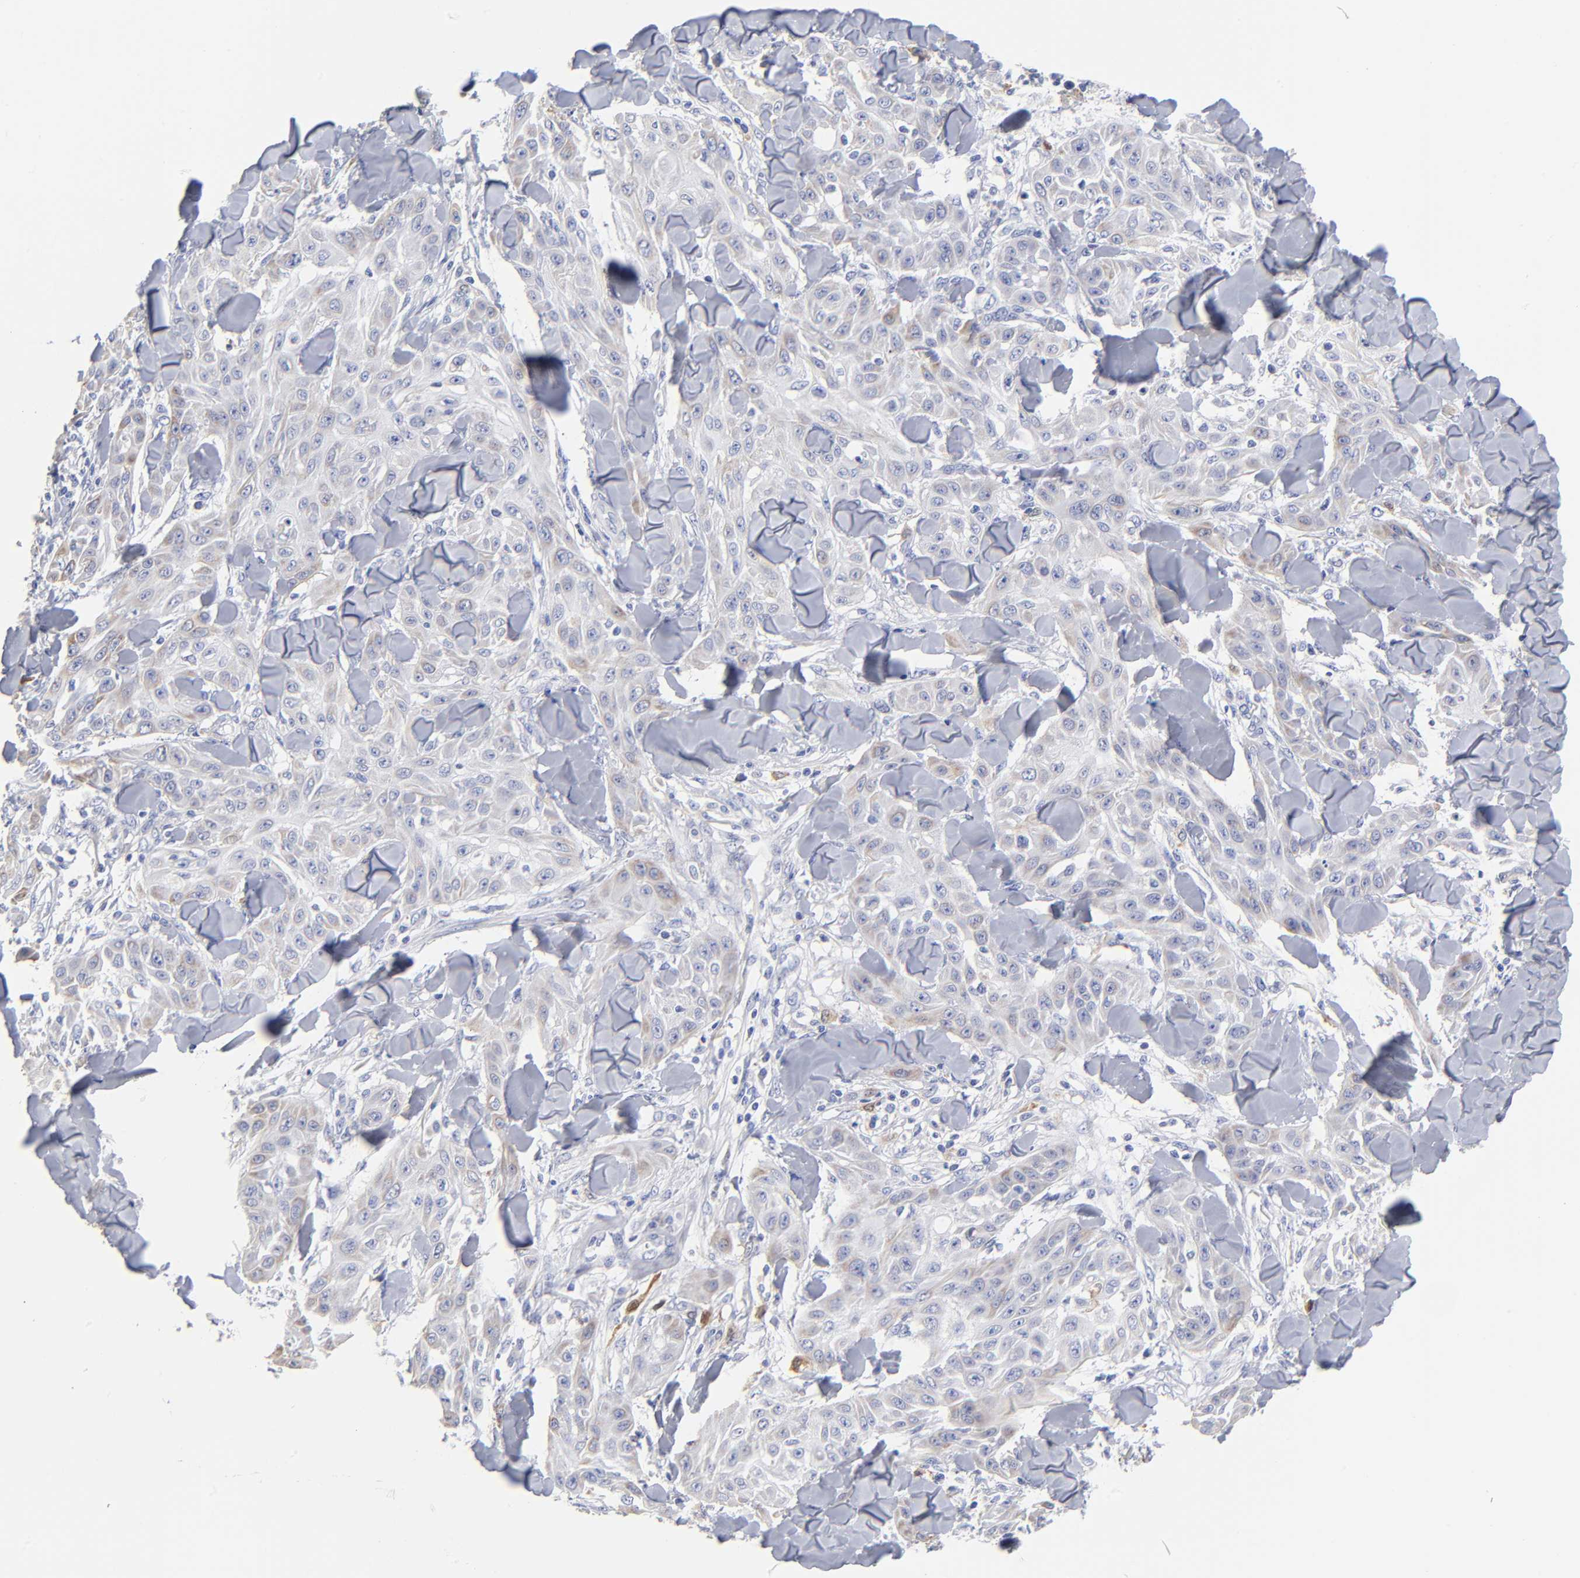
{"staining": {"intensity": "negative", "quantity": "none", "location": "none"}, "tissue": "skin cancer", "cell_type": "Tumor cells", "image_type": "cancer", "snomed": [{"axis": "morphology", "description": "Squamous cell carcinoma, NOS"}, {"axis": "topography", "description": "Skin"}], "caption": "This is an immunohistochemistry histopathology image of human skin cancer. There is no positivity in tumor cells.", "gene": "PTP4A1", "patient": {"sex": "male", "age": 24}}